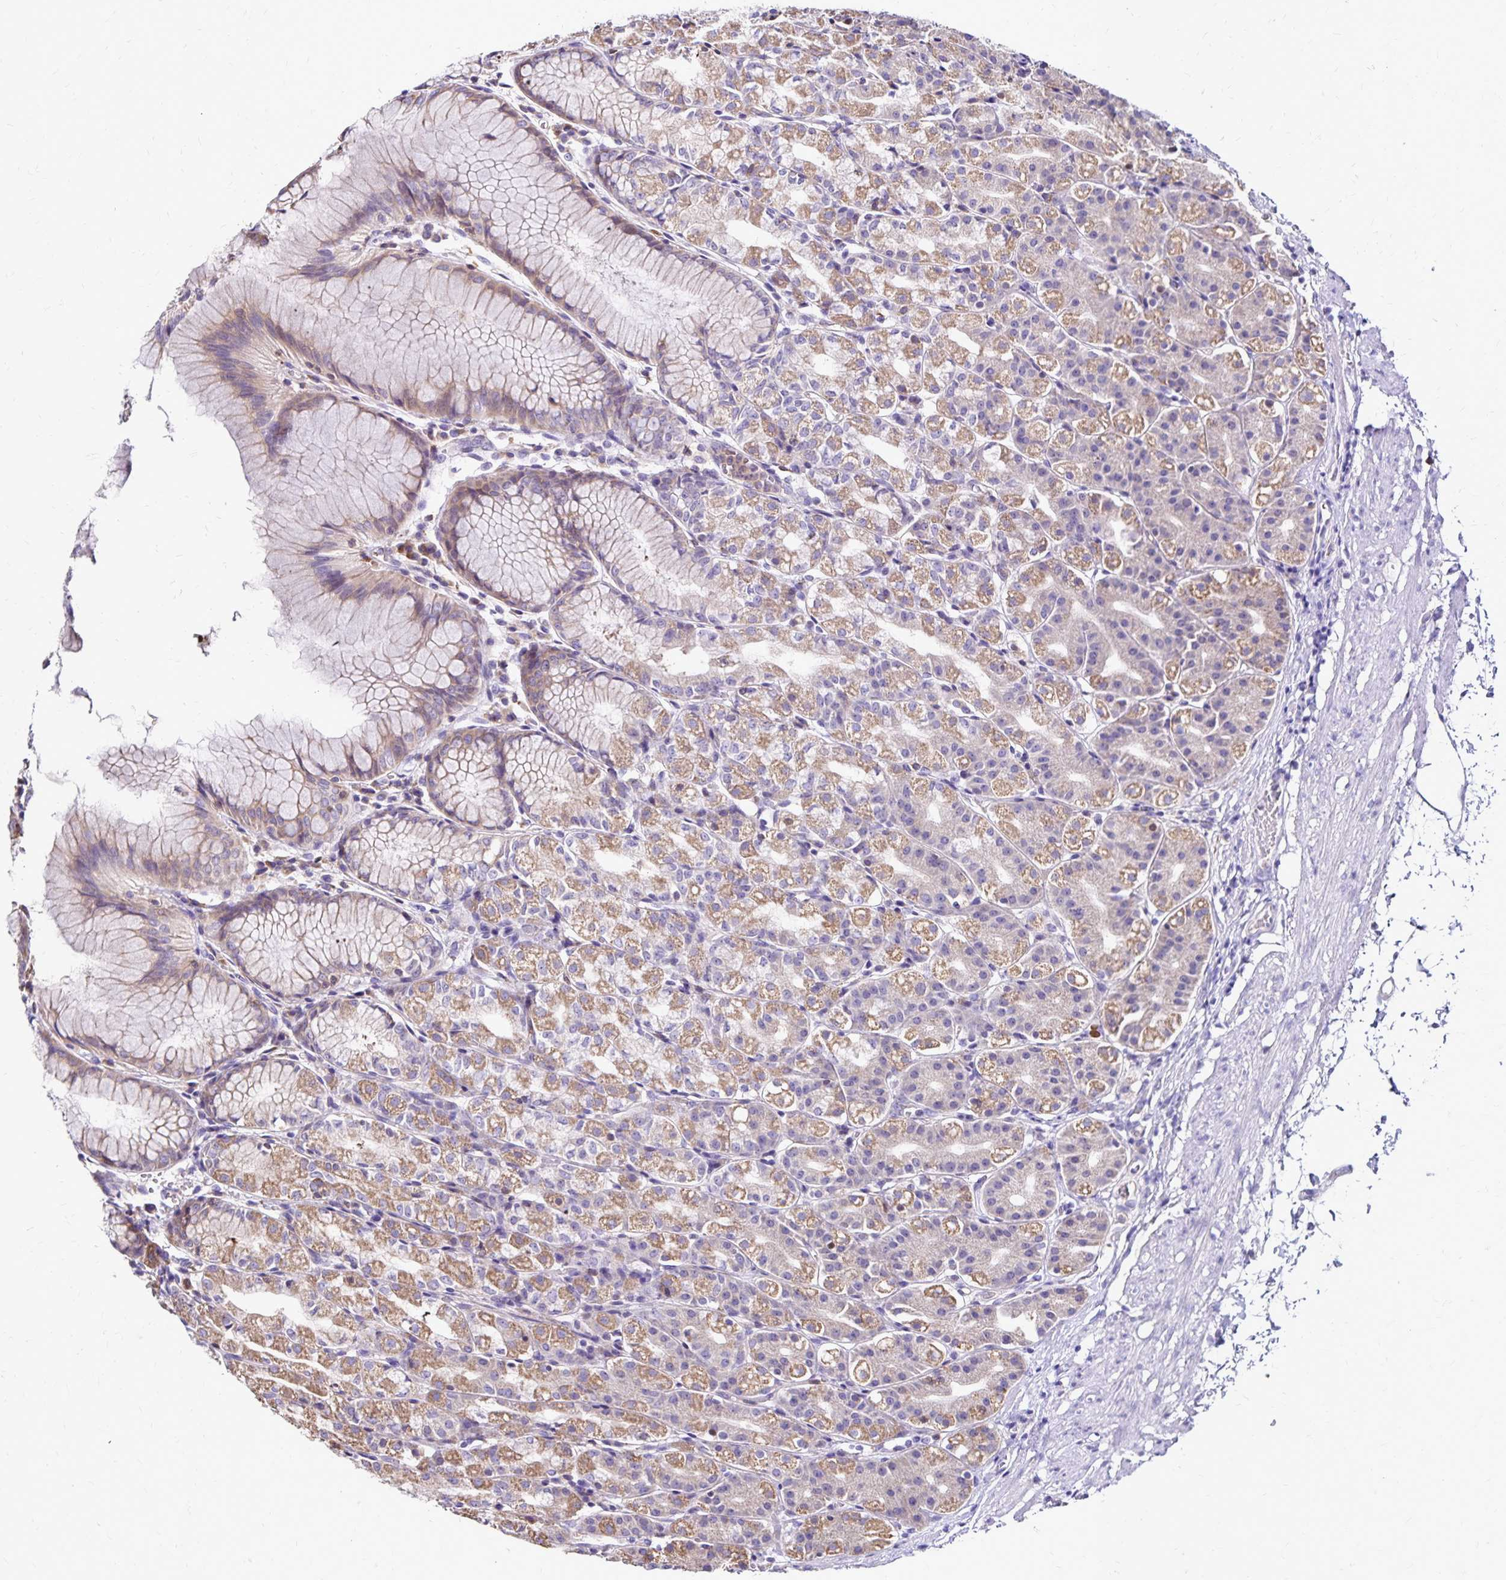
{"staining": {"intensity": "moderate", "quantity": "25%-75%", "location": "cytoplasmic/membranous"}, "tissue": "stomach", "cell_type": "Glandular cells", "image_type": "normal", "snomed": [{"axis": "morphology", "description": "Normal tissue, NOS"}, {"axis": "topography", "description": "Stomach"}], "caption": "Unremarkable stomach was stained to show a protein in brown. There is medium levels of moderate cytoplasmic/membranous positivity in approximately 25%-75% of glandular cells. (Stains: DAB (3,3'-diaminobenzidine) in brown, nuclei in blue, Microscopy: brightfield microscopy at high magnification).", "gene": "NAGPA", "patient": {"sex": "female", "age": 57}}